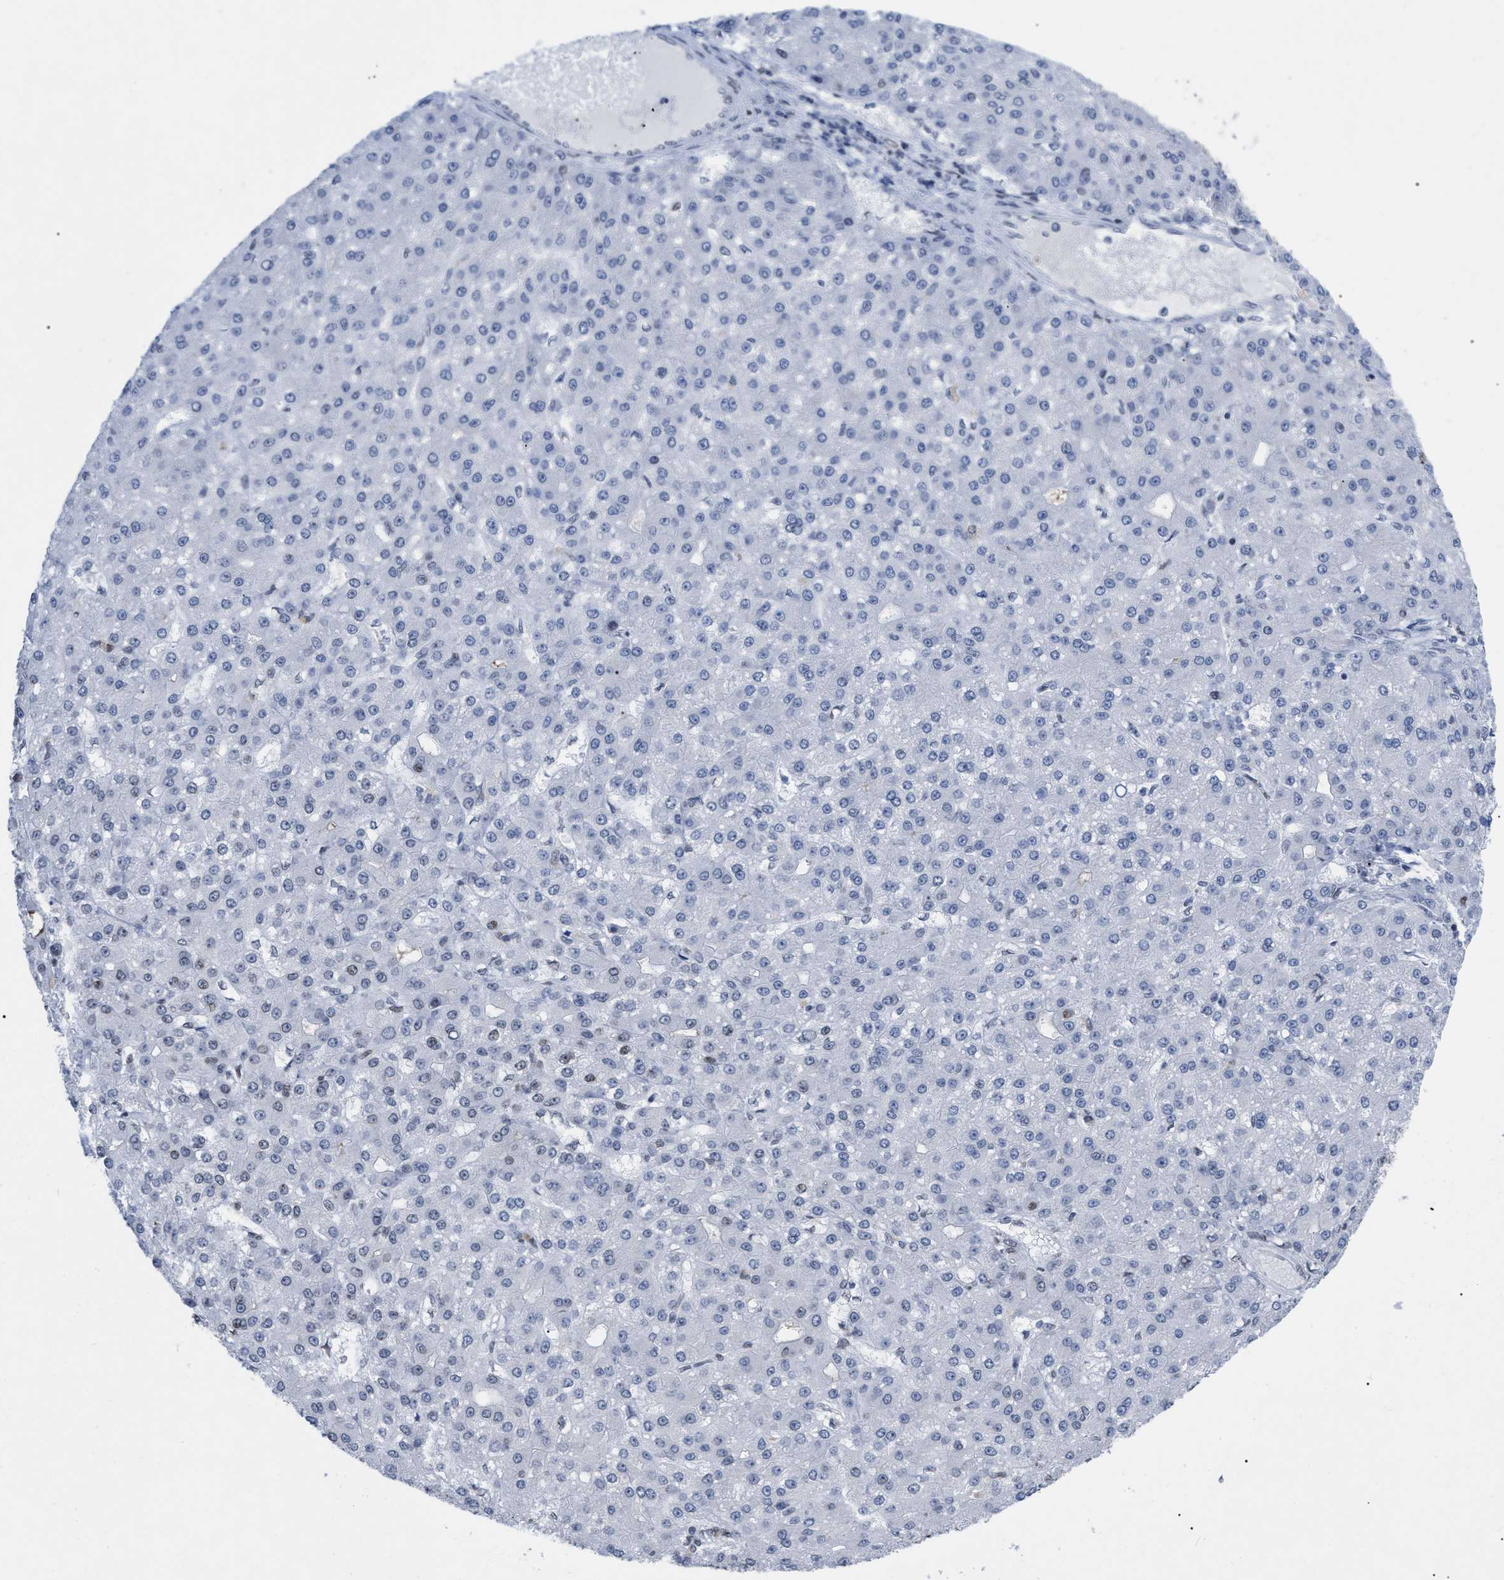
{"staining": {"intensity": "negative", "quantity": "none", "location": "none"}, "tissue": "liver cancer", "cell_type": "Tumor cells", "image_type": "cancer", "snomed": [{"axis": "morphology", "description": "Carcinoma, Hepatocellular, NOS"}, {"axis": "topography", "description": "Liver"}], "caption": "This is an immunohistochemistry (IHC) micrograph of hepatocellular carcinoma (liver). There is no positivity in tumor cells.", "gene": "TPR", "patient": {"sex": "male", "age": 67}}